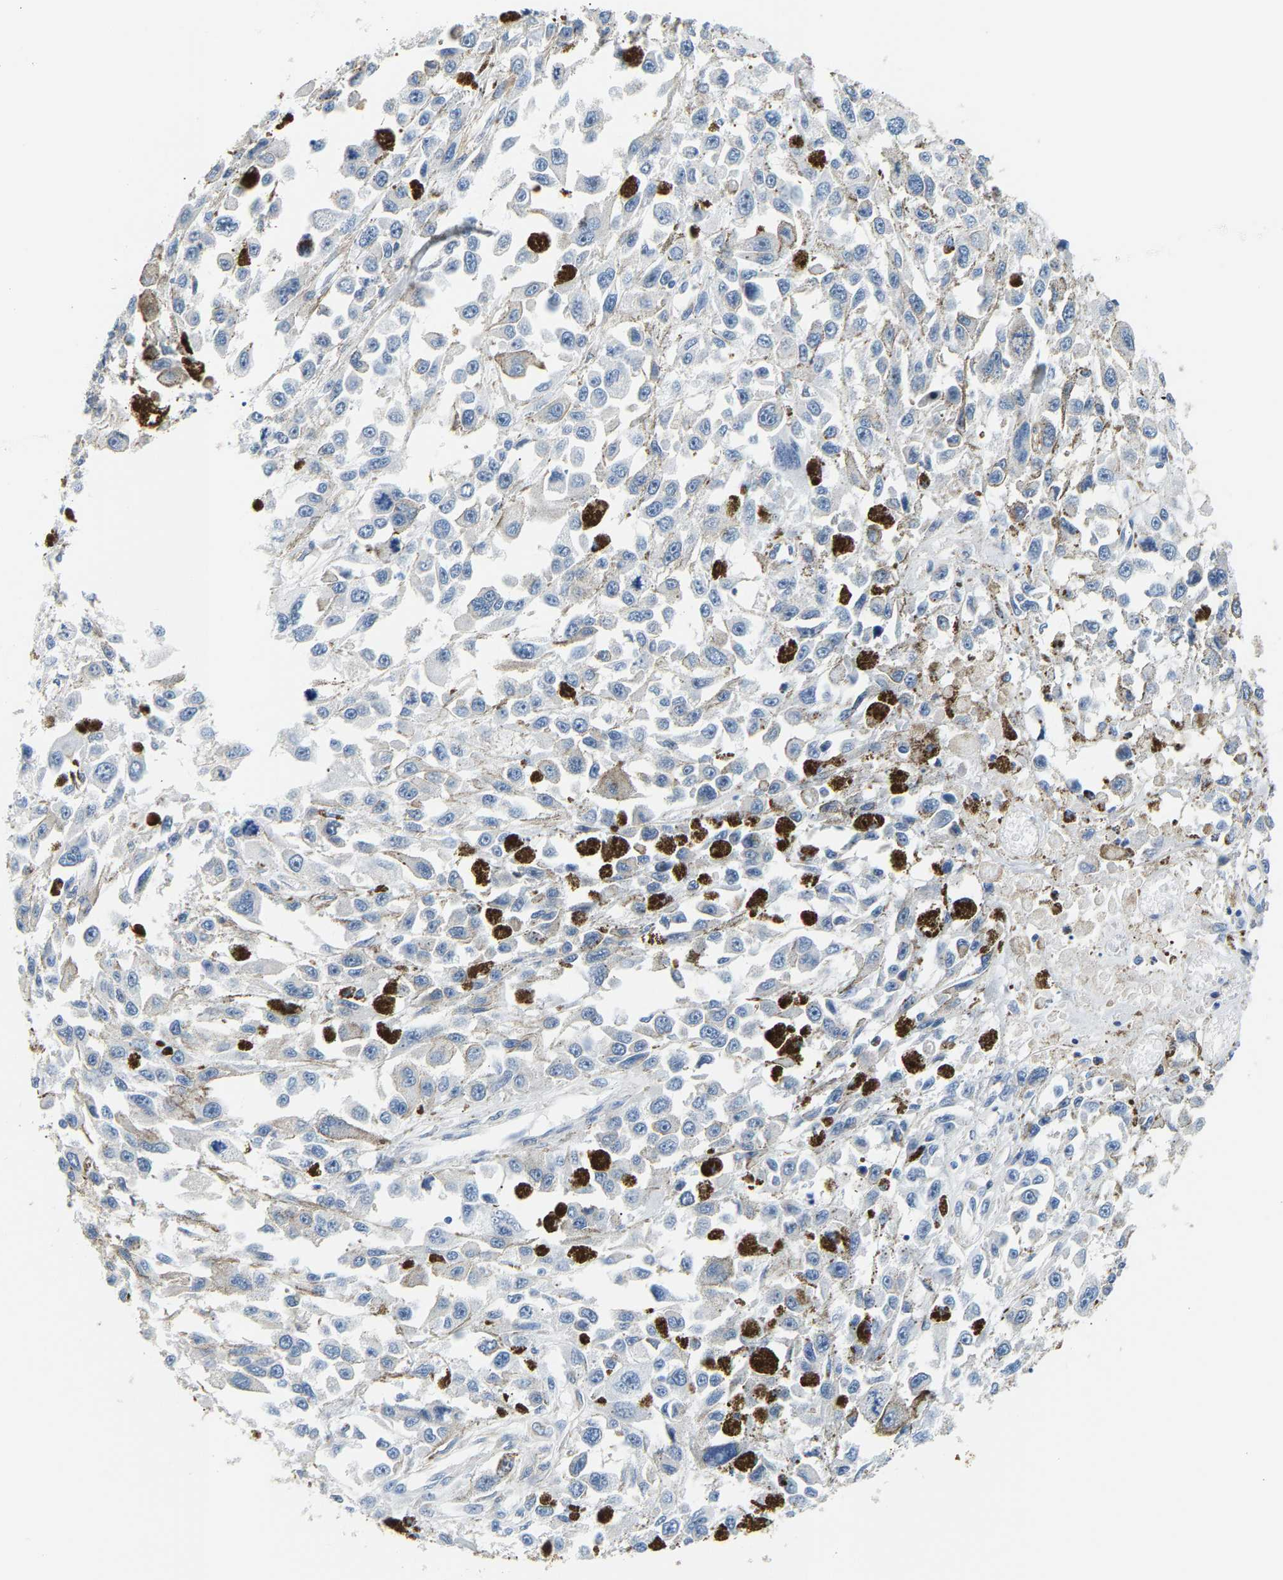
{"staining": {"intensity": "negative", "quantity": "none", "location": "none"}, "tissue": "melanoma", "cell_type": "Tumor cells", "image_type": "cancer", "snomed": [{"axis": "morphology", "description": "Malignant melanoma, Metastatic site"}, {"axis": "topography", "description": "Lymph node"}], "caption": "Tumor cells are negative for protein expression in human melanoma.", "gene": "PAWR", "patient": {"sex": "male", "age": 59}}